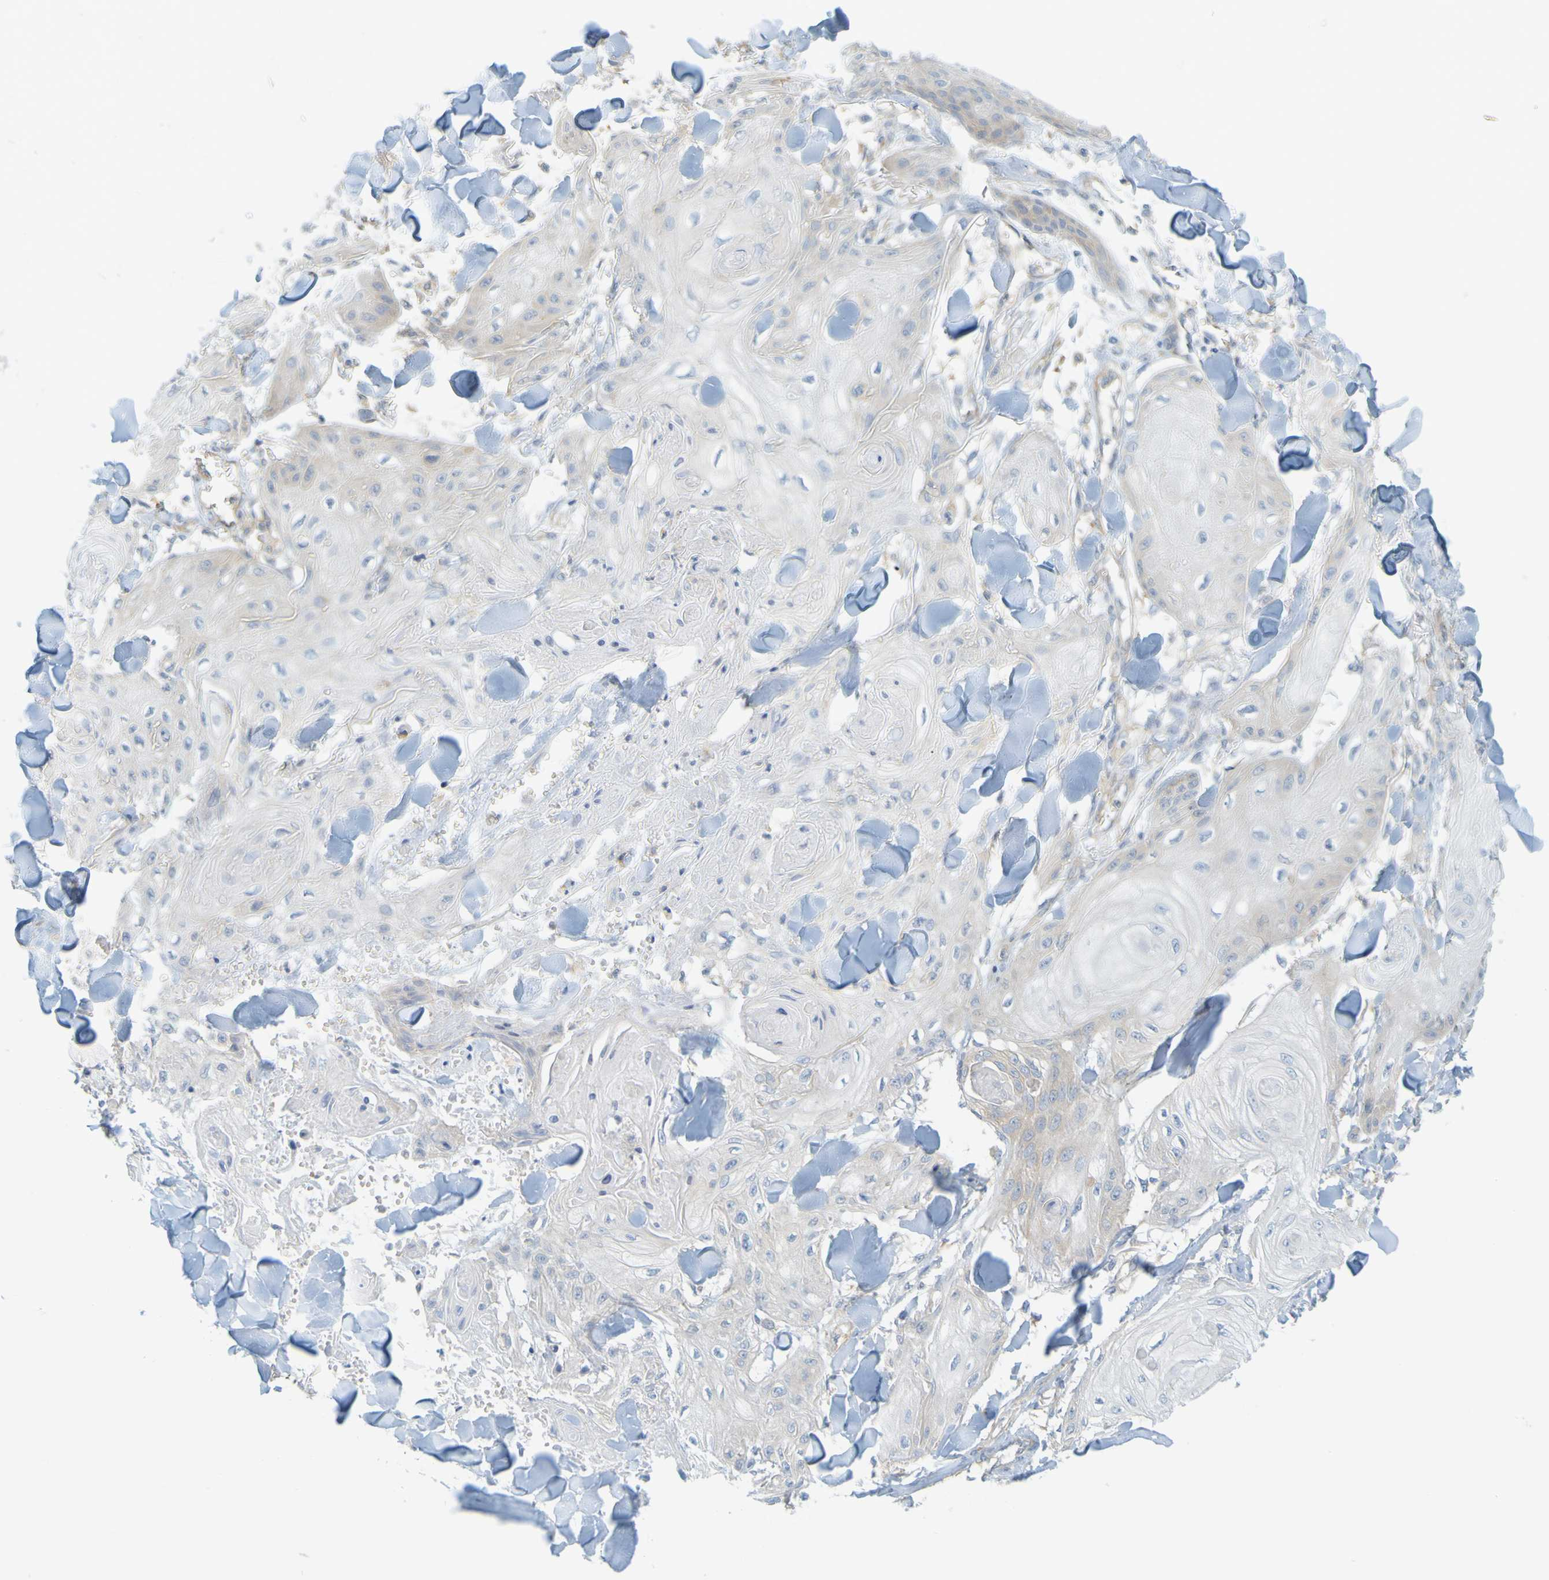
{"staining": {"intensity": "negative", "quantity": "none", "location": "none"}, "tissue": "skin cancer", "cell_type": "Tumor cells", "image_type": "cancer", "snomed": [{"axis": "morphology", "description": "Squamous cell carcinoma, NOS"}, {"axis": "topography", "description": "Skin"}], "caption": "This is a photomicrograph of immunohistochemistry (IHC) staining of skin cancer (squamous cell carcinoma), which shows no expression in tumor cells.", "gene": "APPL1", "patient": {"sex": "male", "age": 74}}